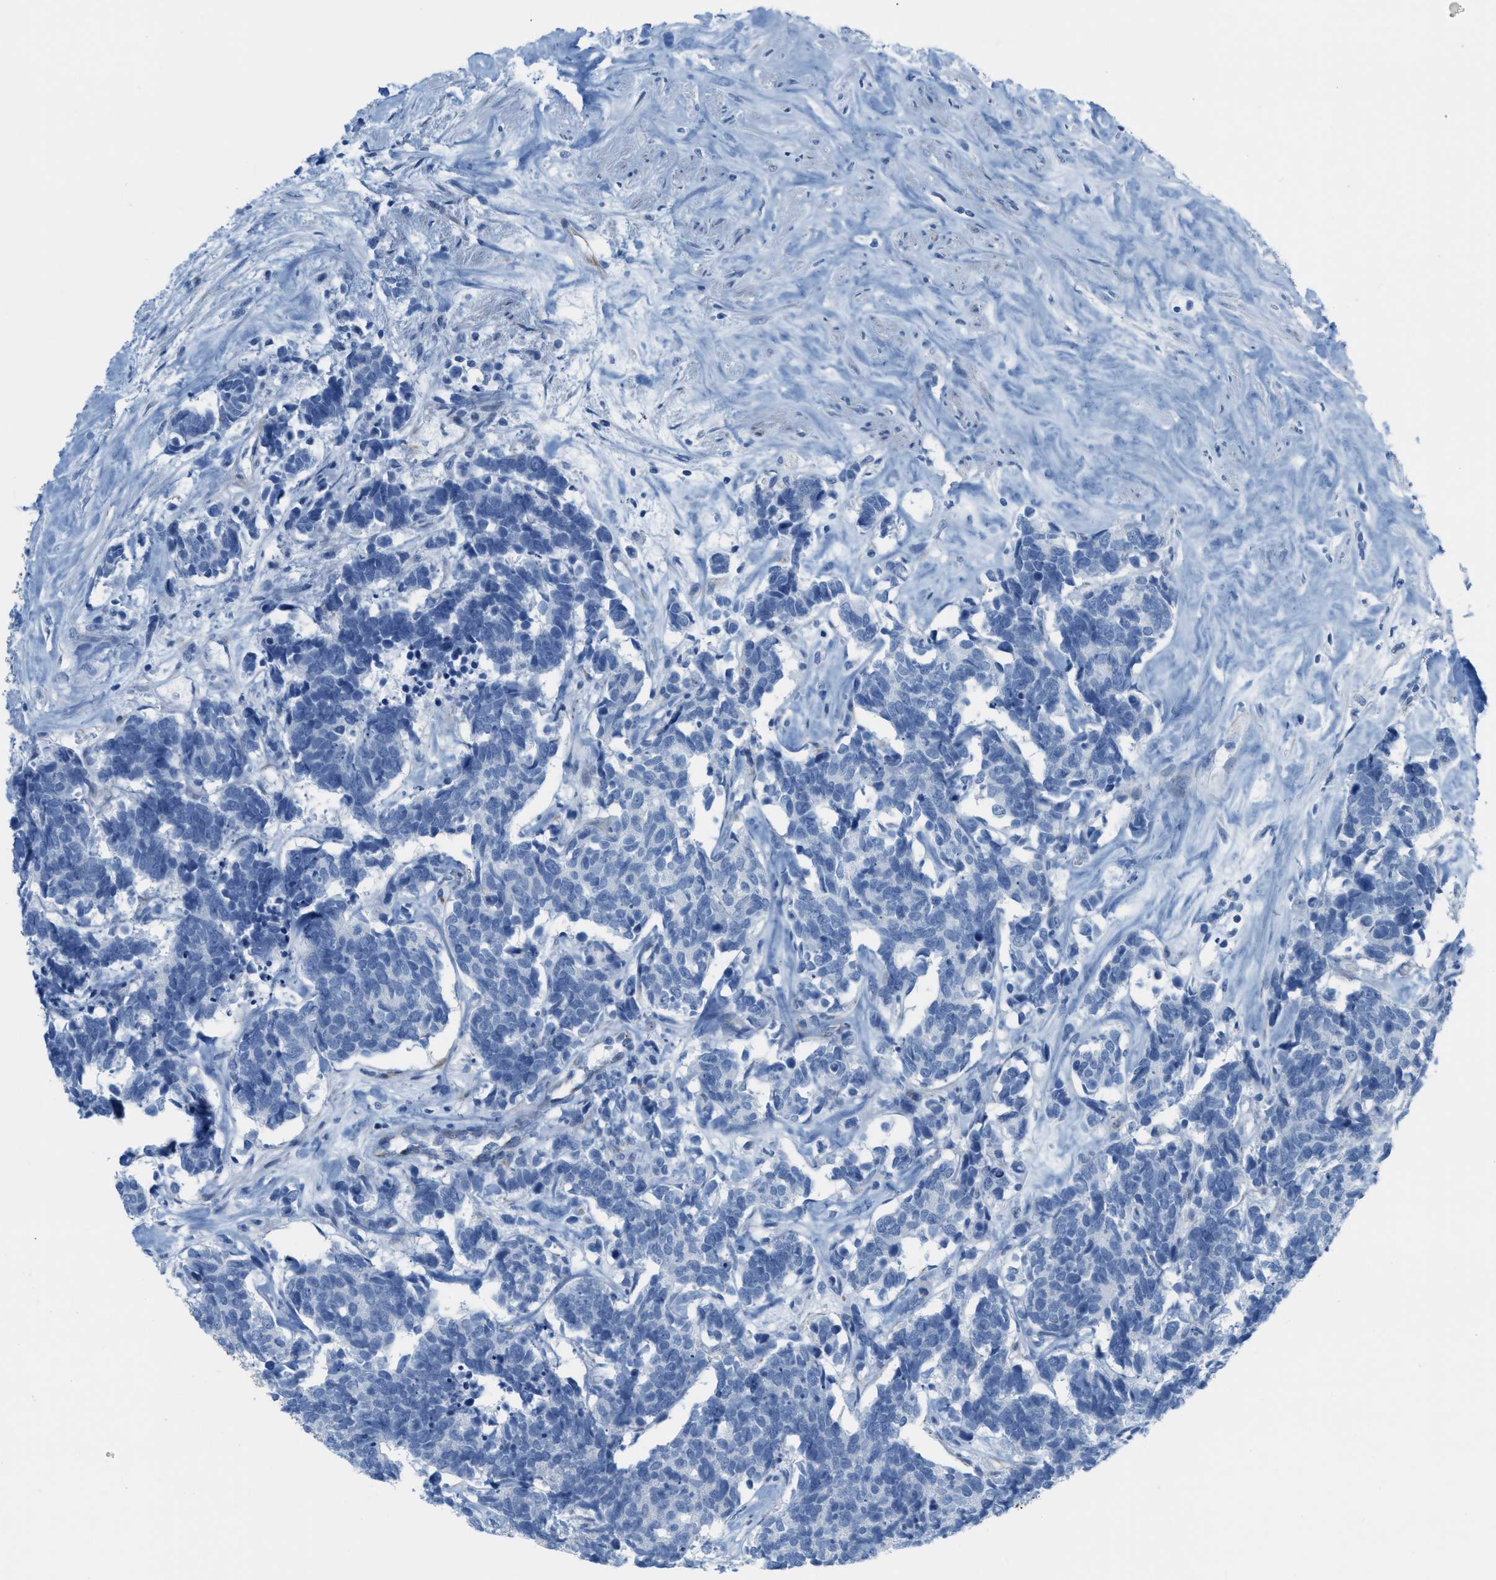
{"staining": {"intensity": "negative", "quantity": "none", "location": "none"}, "tissue": "carcinoid", "cell_type": "Tumor cells", "image_type": "cancer", "snomed": [{"axis": "morphology", "description": "Carcinoma, NOS"}, {"axis": "morphology", "description": "Carcinoid, malignant, NOS"}, {"axis": "topography", "description": "Urinary bladder"}], "caption": "This is an immunohistochemistry (IHC) image of human carcinoma. There is no positivity in tumor cells.", "gene": "SLC12A1", "patient": {"sex": "male", "age": 57}}